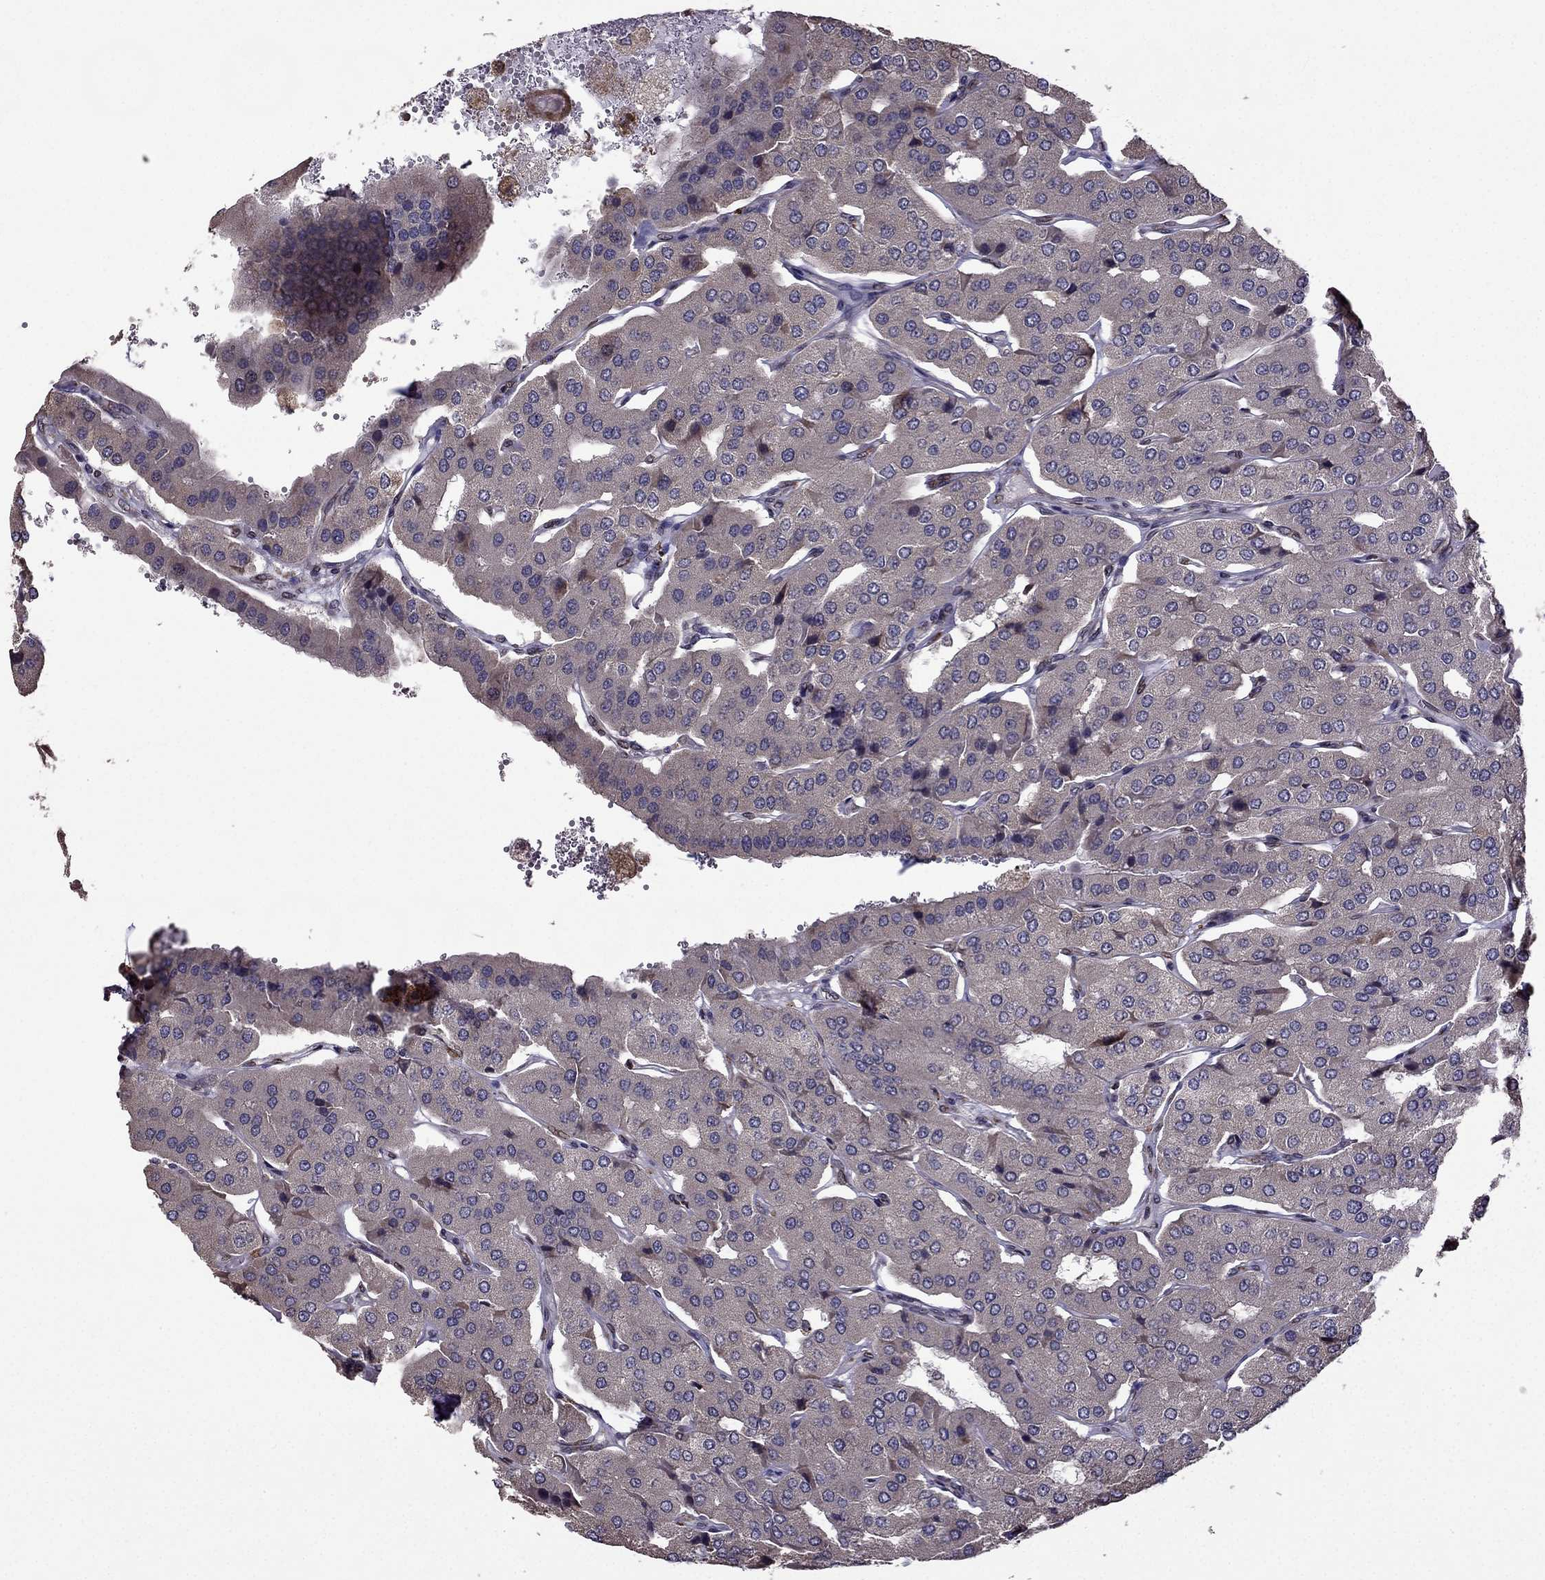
{"staining": {"intensity": "negative", "quantity": "none", "location": "none"}, "tissue": "parathyroid gland", "cell_type": "Glandular cells", "image_type": "normal", "snomed": [{"axis": "morphology", "description": "Normal tissue, NOS"}, {"axis": "morphology", "description": "Adenoma, NOS"}, {"axis": "topography", "description": "Parathyroid gland"}], "caption": "Immunohistochemistry (IHC) micrograph of benign parathyroid gland stained for a protein (brown), which displays no positivity in glandular cells. (Immunohistochemistry (IHC), brightfield microscopy, high magnification).", "gene": "IKBIP", "patient": {"sex": "female", "age": 86}}